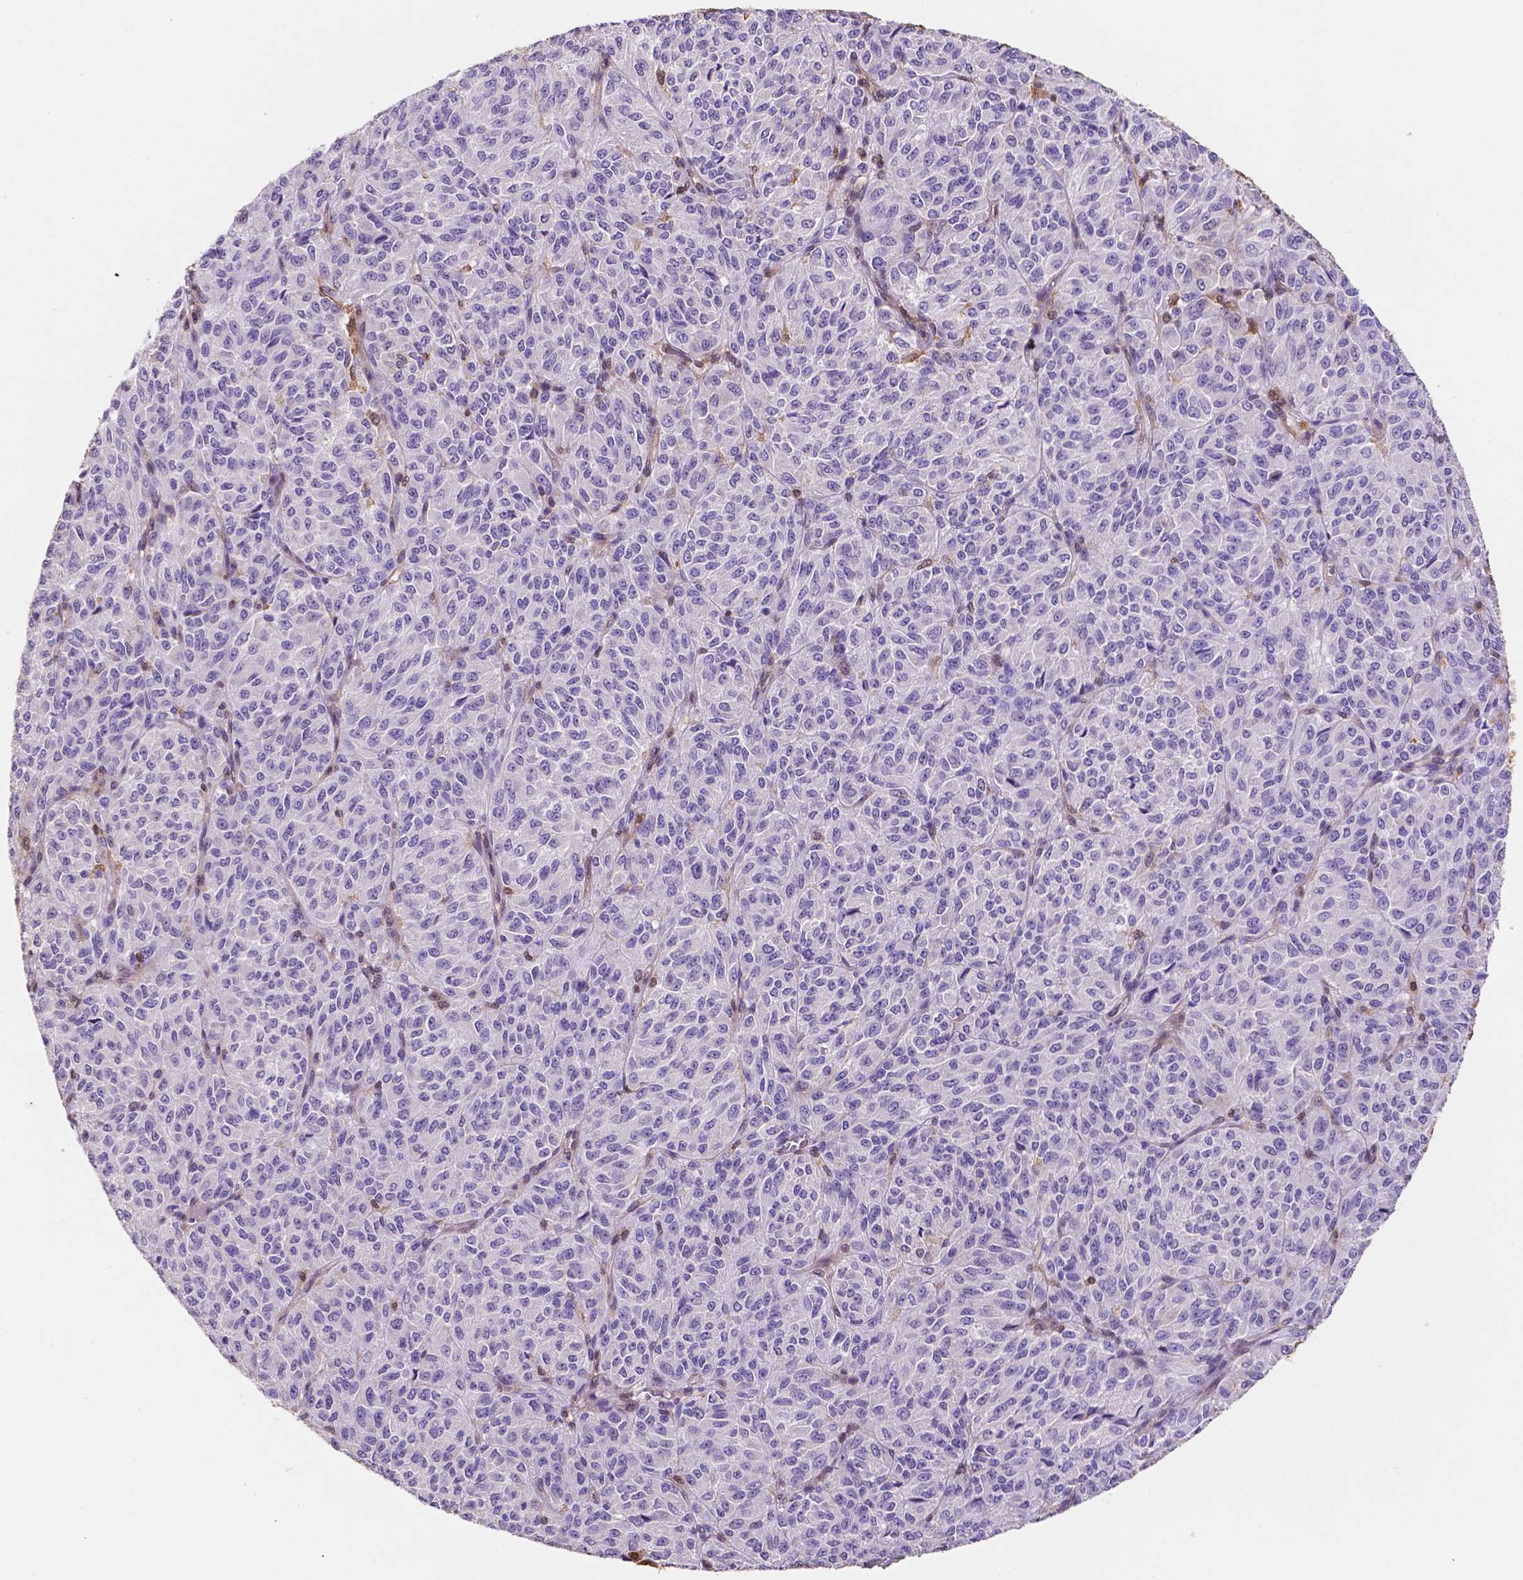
{"staining": {"intensity": "negative", "quantity": "none", "location": "none"}, "tissue": "melanoma", "cell_type": "Tumor cells", "image_type": "cancer", "snomed": [{"axis": "morphology", "description": "Malignant melanoma, Metastatic site"}, {"axis": "topography", "description": "Brain"}], "caption": "This is an IHC photomicrograph of human melanoma. There is no positivity in tumor cells.", "gene": "UBE2L6", "patient": {"sex": "female", "age": 56}}